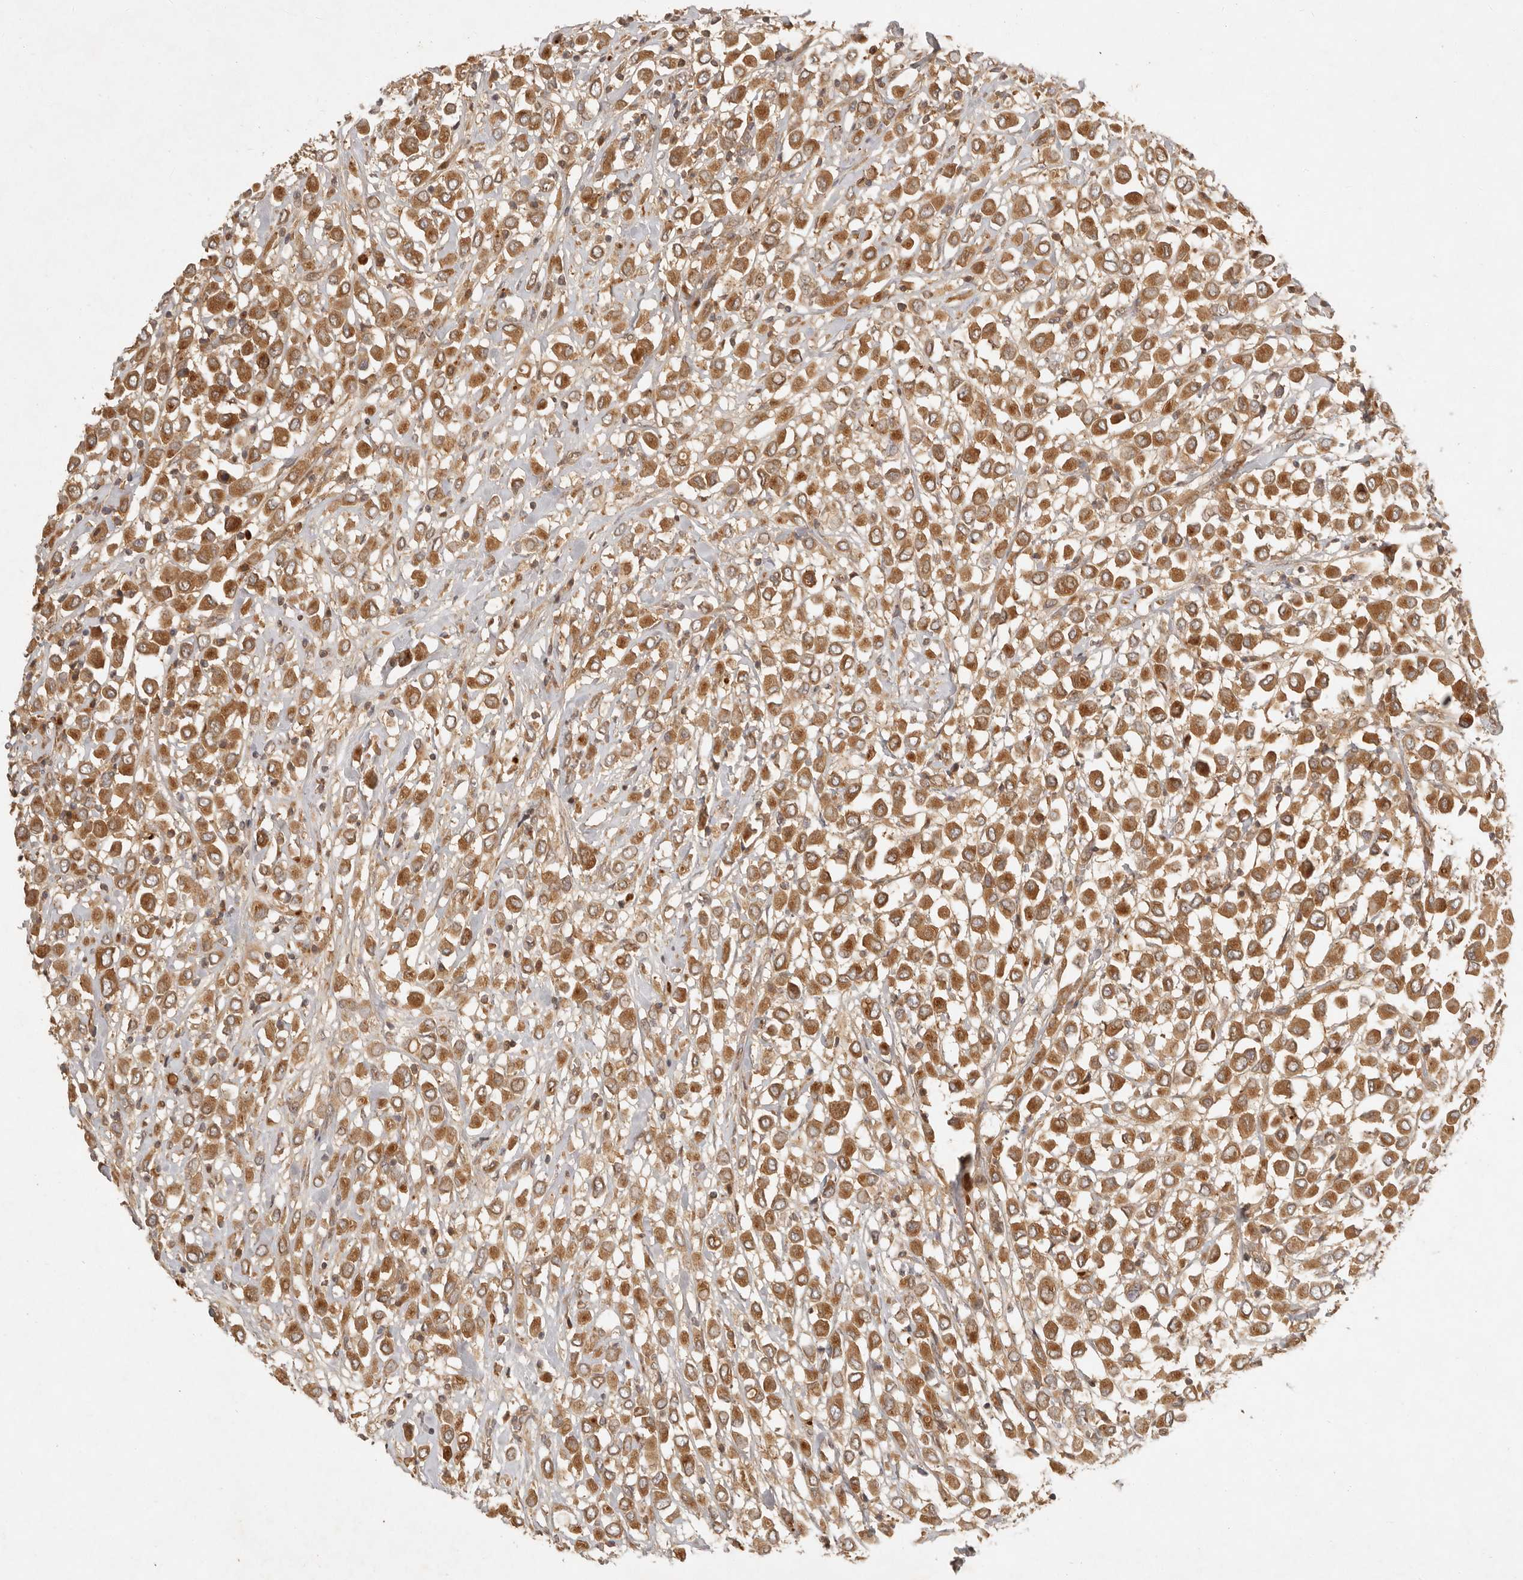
{"staining": {"intensity": "moderate", "quantity": ">75%", "location": "cytoplasmic/membranous"}, "tissue": "breast cancer", "cell_type": "Tumor cells", "image_type": "cancer", "snomed": [{"axis": "morphology", "description": "Duct carcinoma"}, {"axis": "topography", "description": "Breast"}], "caption": "DAB immunohistochemical staining of human breast cancer (invasive ductal carcinoma) shows moderate cytoplasmic/membranous protein staining in about >75% of tumor cells. Using DAB (3,3'-diaminobenzidine) (brown) and hematoxylin (blue) stains, captured at high magnification using brightfield microscopy.", "gene": "ANKRD61", "patient": {"sex": "female", "age": 61}}